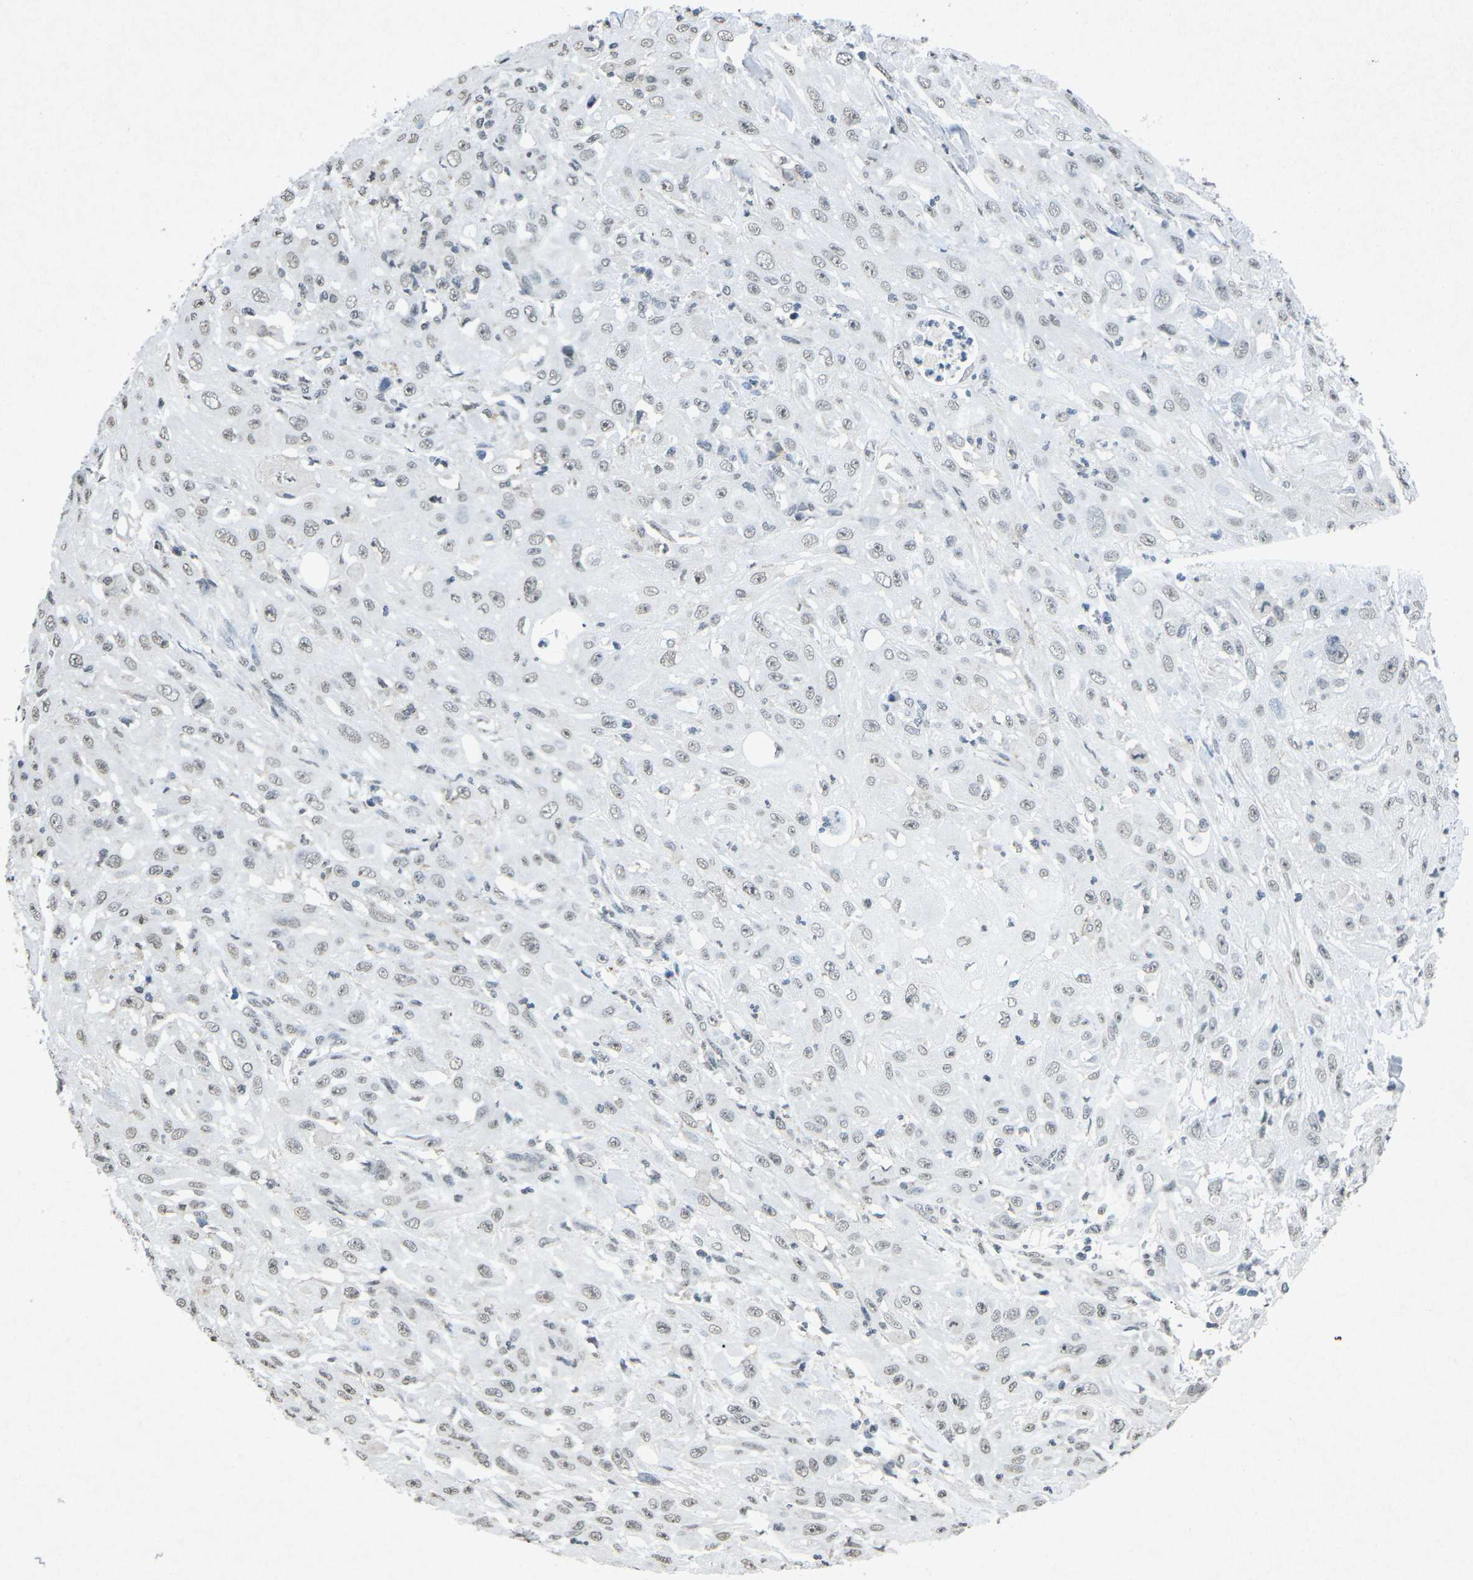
{"staining": {"intensity": "weak", "quantity": "25%-75%", "location": "nuclear"}, "tissue": "skin cancer", "cell_type": "Tumor cells", "image_type": "cancer", "snomed": [{"axis": "morphology", "description": "Squamous cell carcinoma, NOS"}, {"axis": "morphology", "description": "Squamous cell carcinoma, metastatic, NOS"}, {"axis": "topography", "description": "Skin"}, {"axis": "topography", "description": "Lymph node"}], "caption": "The histopathology image demonstrates a brown stain indicating the presence of a protein in the nuclear of tumor cells in skin cancer.", "gene": "TFR2", "patient": {"sex": "male", "age": 75}}